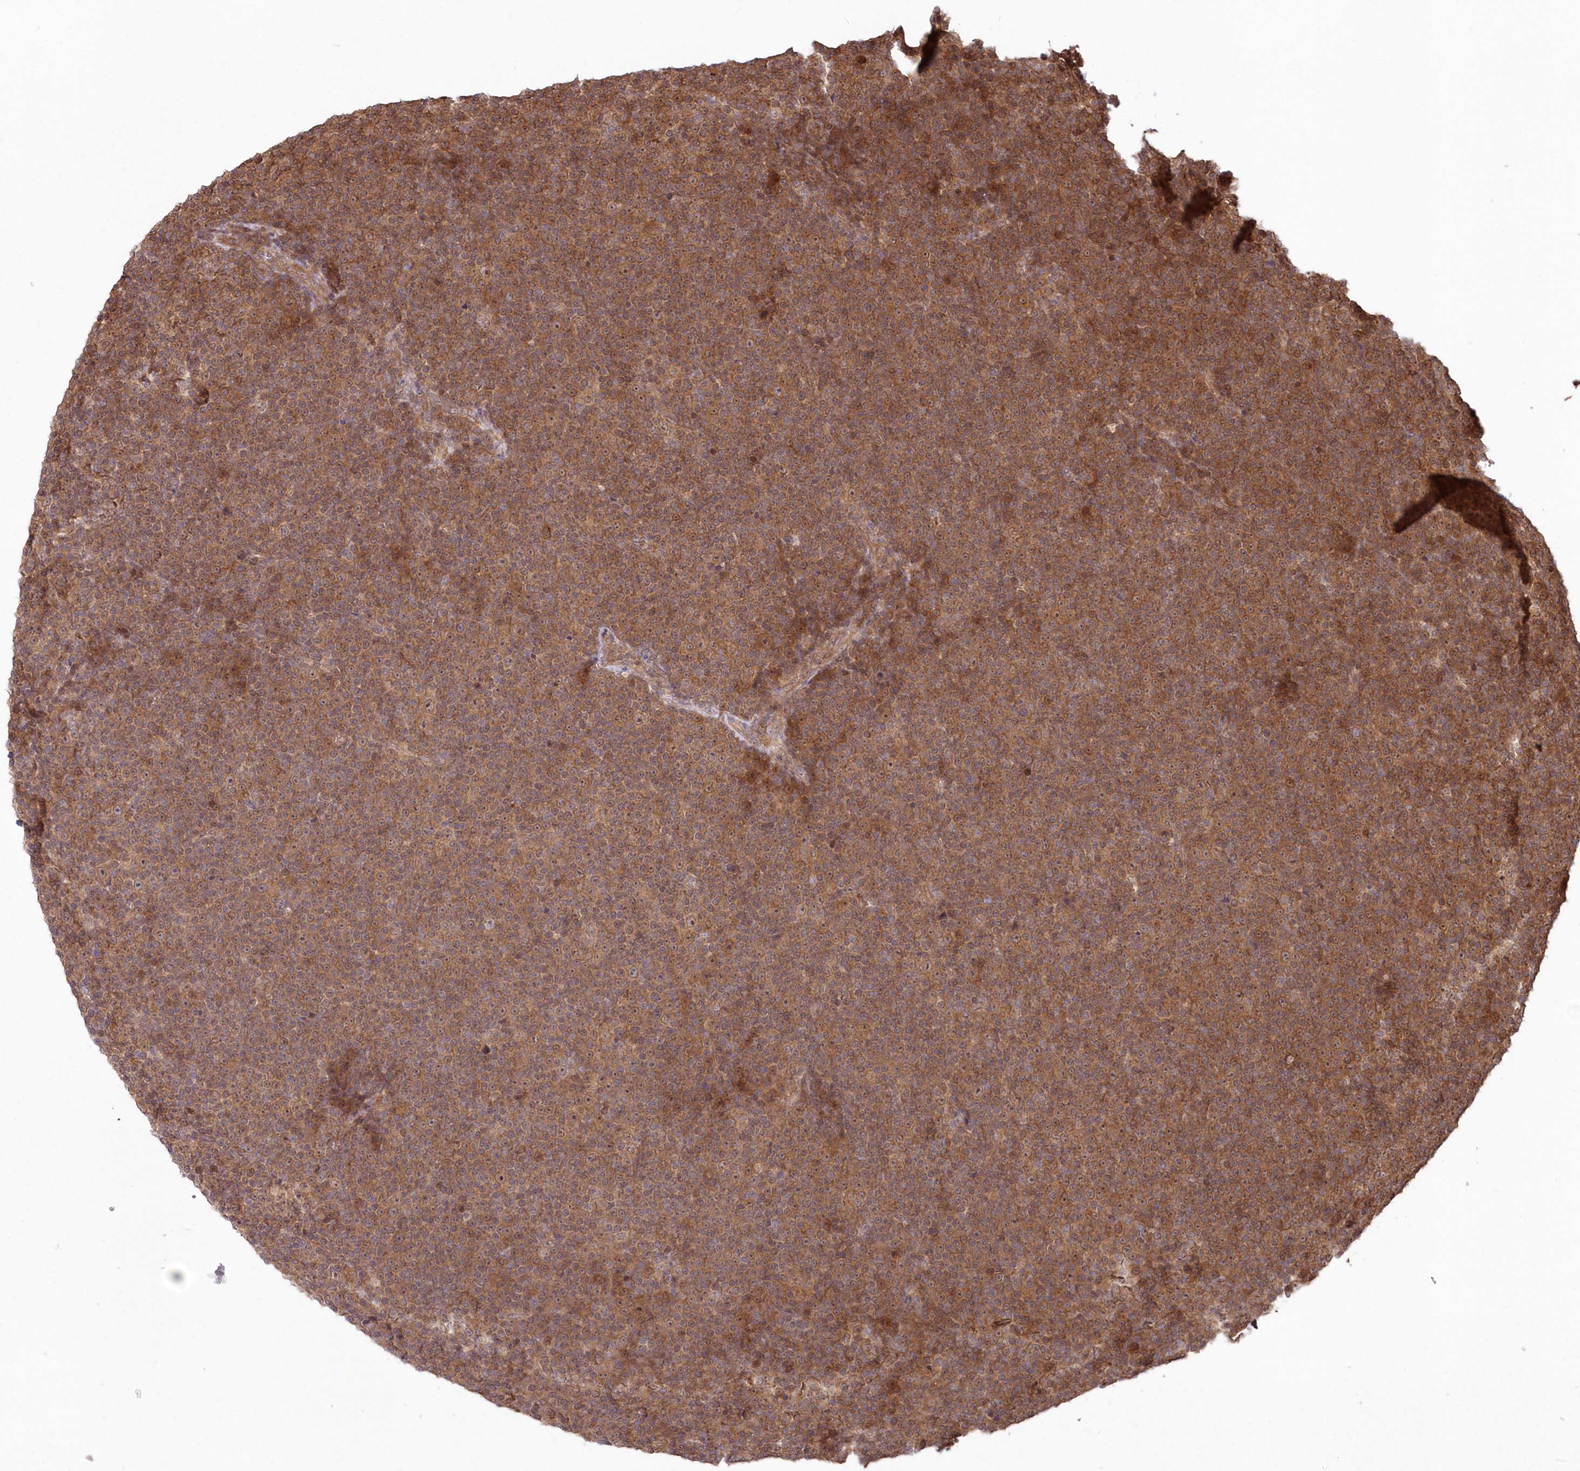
{"staining": {"intensity": "moderate", "quantity": ">75%", "location": "cytoplasmic/membranous,nuclear"}, "tissue": "lymphoma", "cell_type": "Tumor cells", "image_type": "cancer", "snomed": [{"axis": "morphology", "description": "Malignant lymphoma, non-Hodgkin's type, Low grade"}, {"axis": "topography", "description": "Lymph node"}], "caption": "The immunohistochemical stain shows moderate cytoplasmic/membranous and nuclear staining in tumor cells of low-grade malignant lymphoma, non-Hodgkin's type tissue.", "gene": "TBCA", "patient": {"sex": "female", "age": 67}}